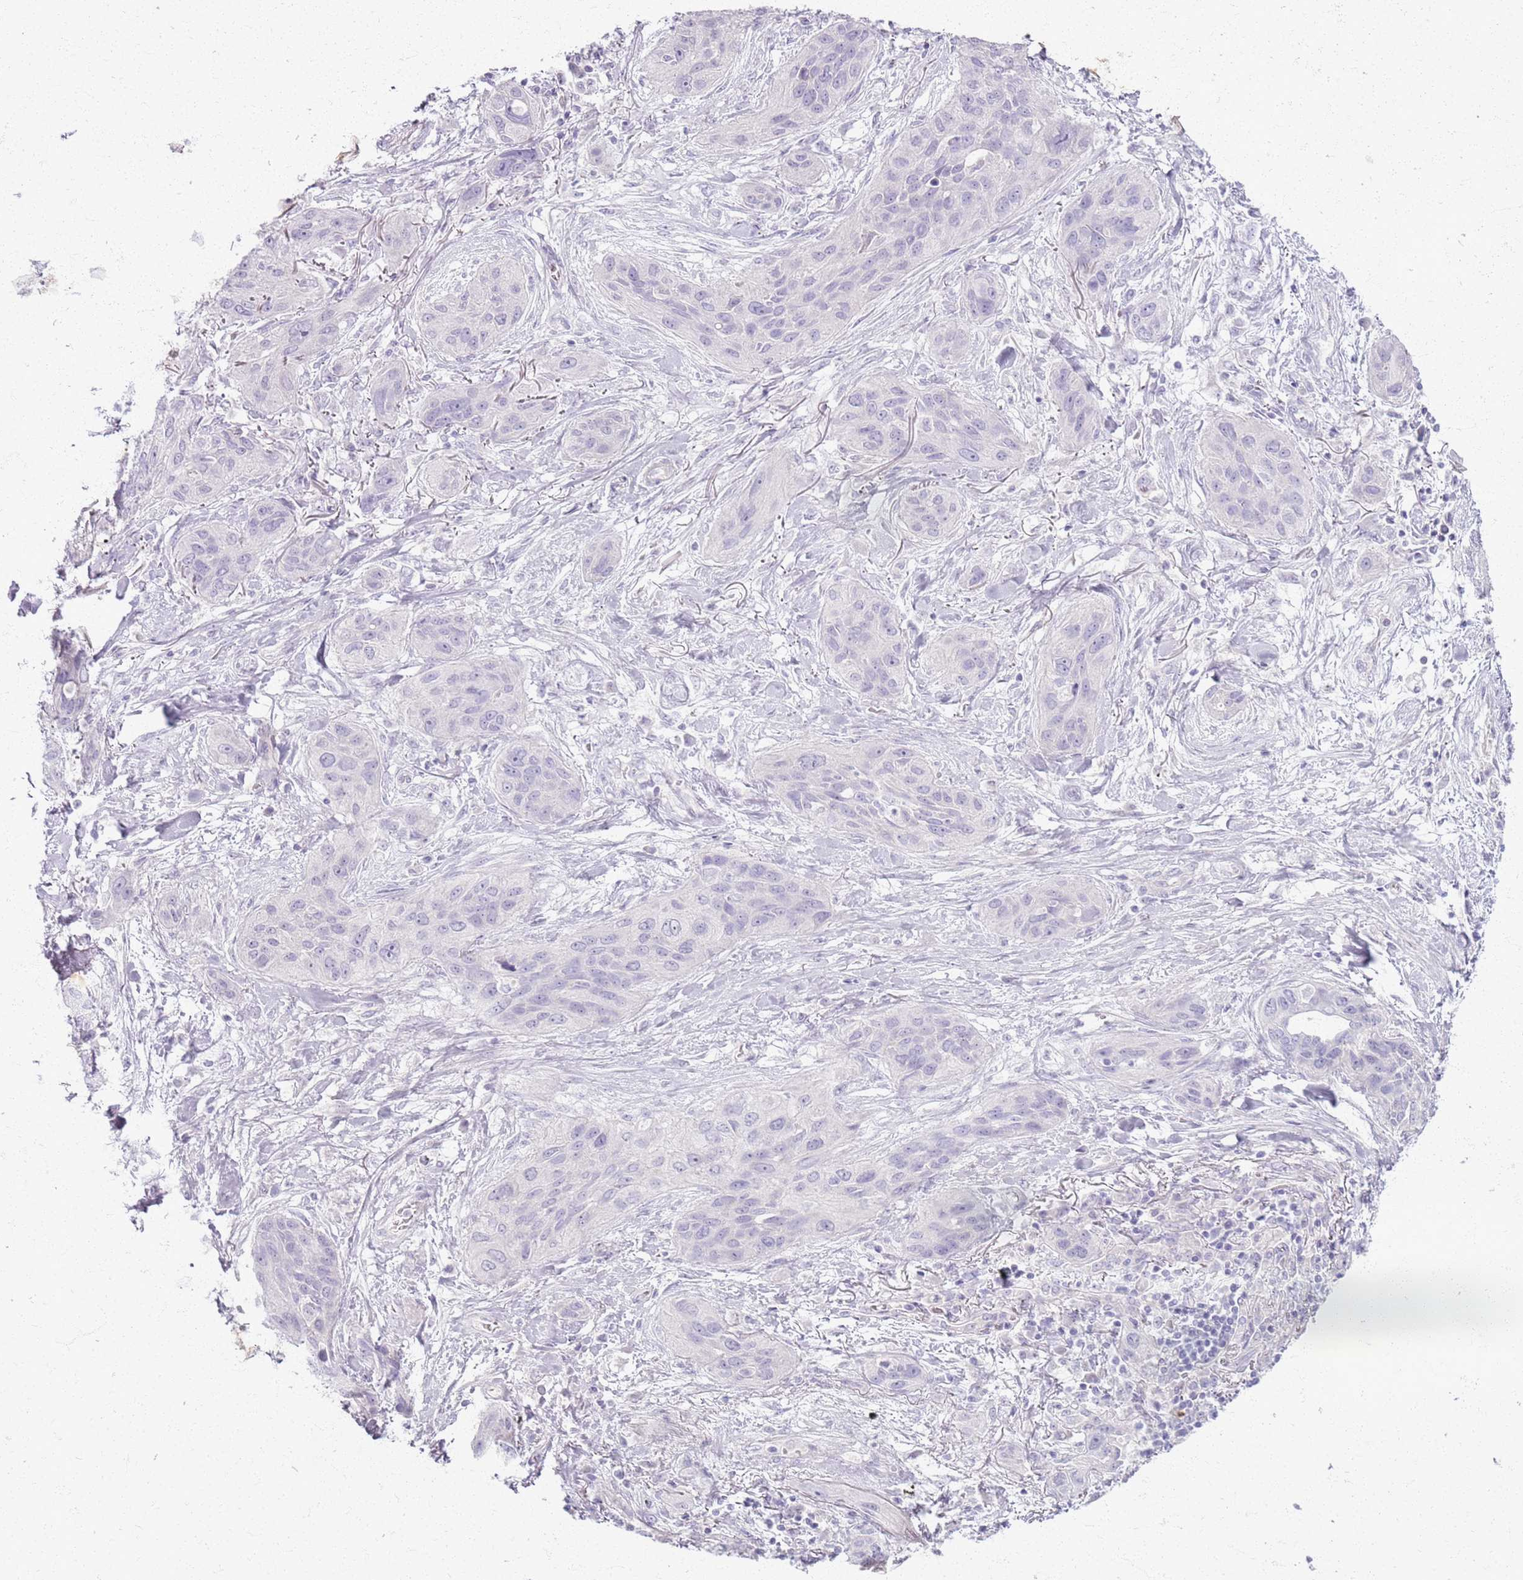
{"staining": {"intensity": "negative", "quantity": "none", "location": "none"}, "tissue": "lung cancer", "cell_type": "Tumor cells", "image_type": "cancer", "snomed": [{"axis": "morphology", "description": "Squamous cell carcinoma, NOS"}, {"axis": "topography", "description": "Lung"}], "caption": "A high-resolution micrograph shows IHC staining of squamous cell carcinoma (lung), which displays no significant positivity in tumor cells.", "gene": "CSRP3", "patient": {"sex": "female", "age": 70}}